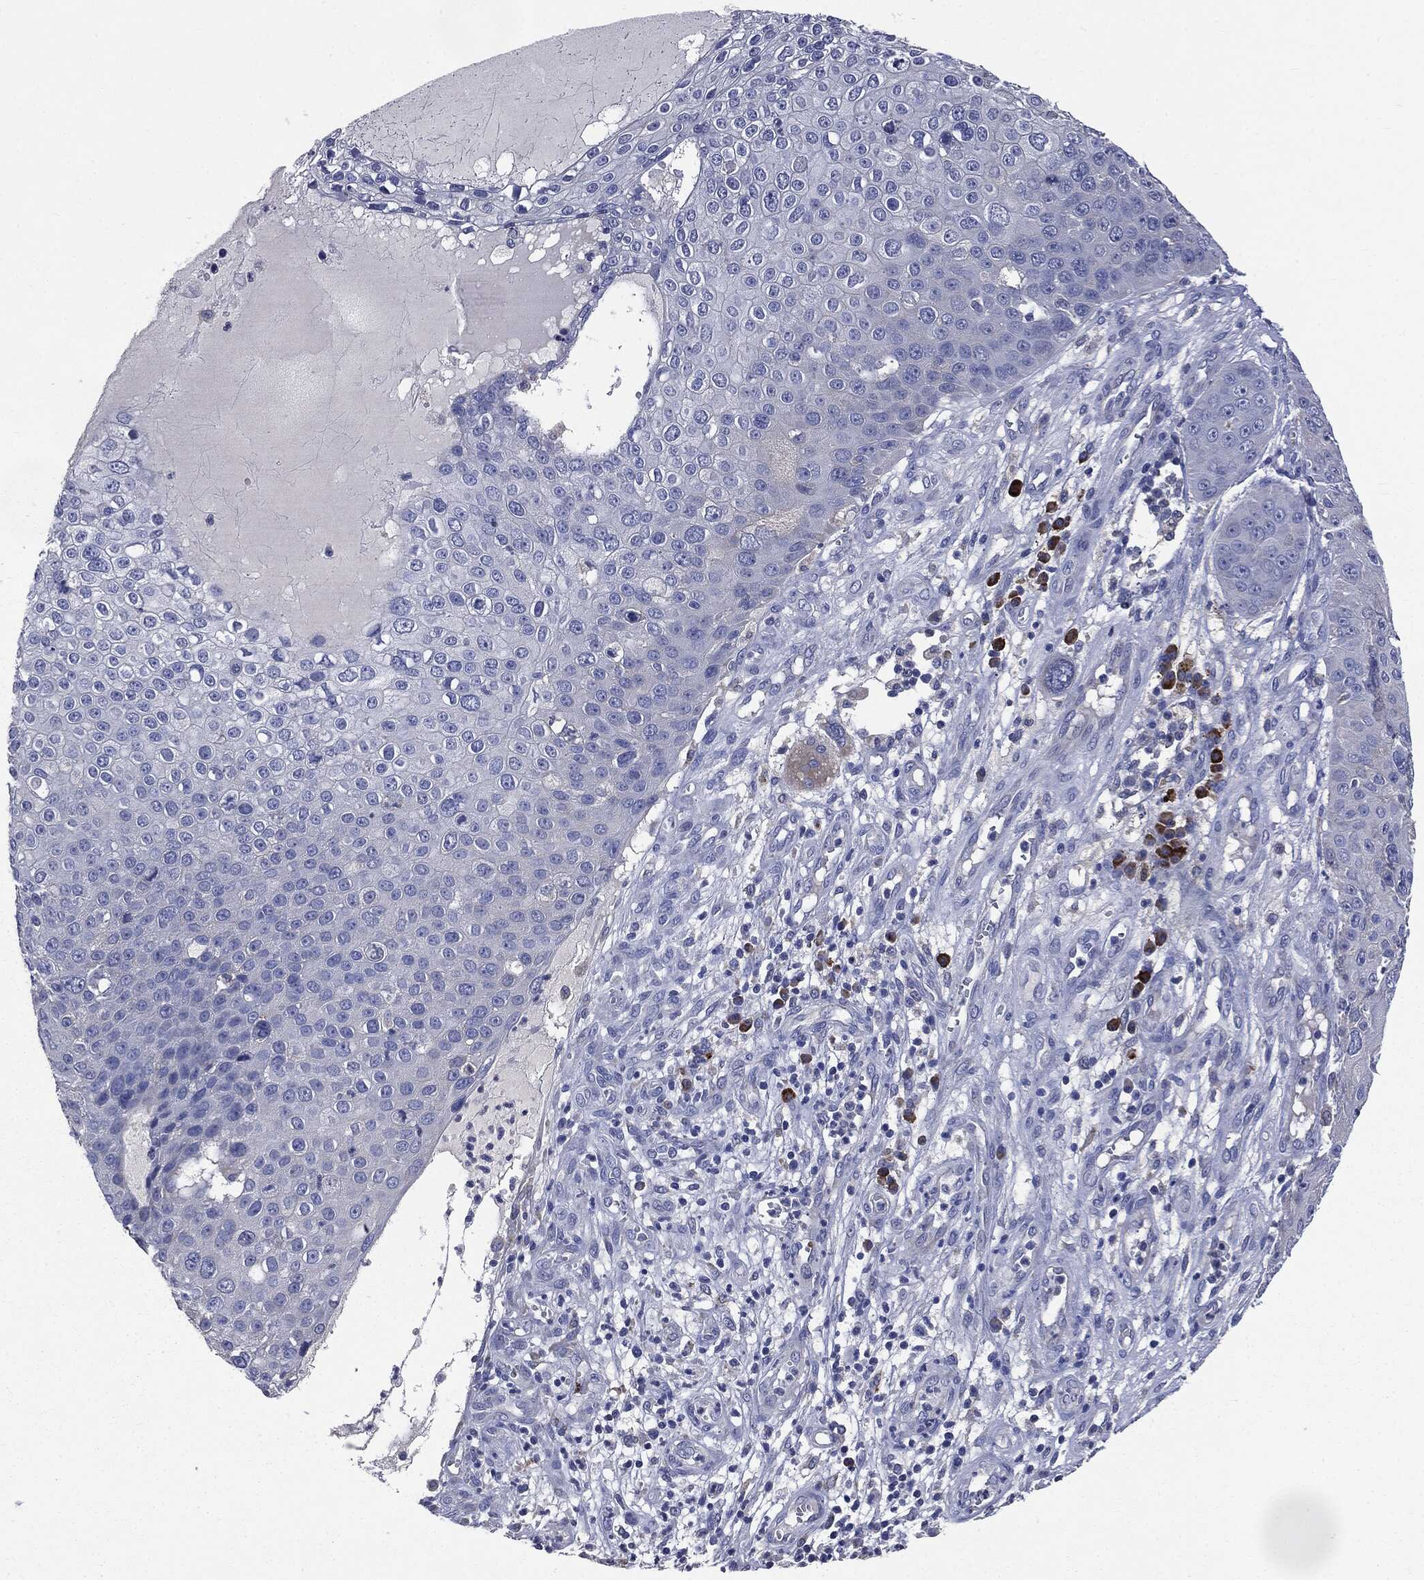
{"staining": {"intensity": "negative", "quantity": "none", "location": "none"}, "tissue": "skin cancer", "cell_type": "Tumor cells", "image_type": "cancer", "snomed": [{"axis": "morphology", "description": "Squamous cell carcinoma, NOS"}, {"axis": "topography", "description": "Skin"}], "caption": "Immunohistochemistry image of neoplastic tissue: human skin cancer stained with DAB (3,3'-diaminobenzidine) reveals no significant protein expression in tumor cells.", "gene": "PTGS2", "patient": {"sex": "male", "age": 71}}